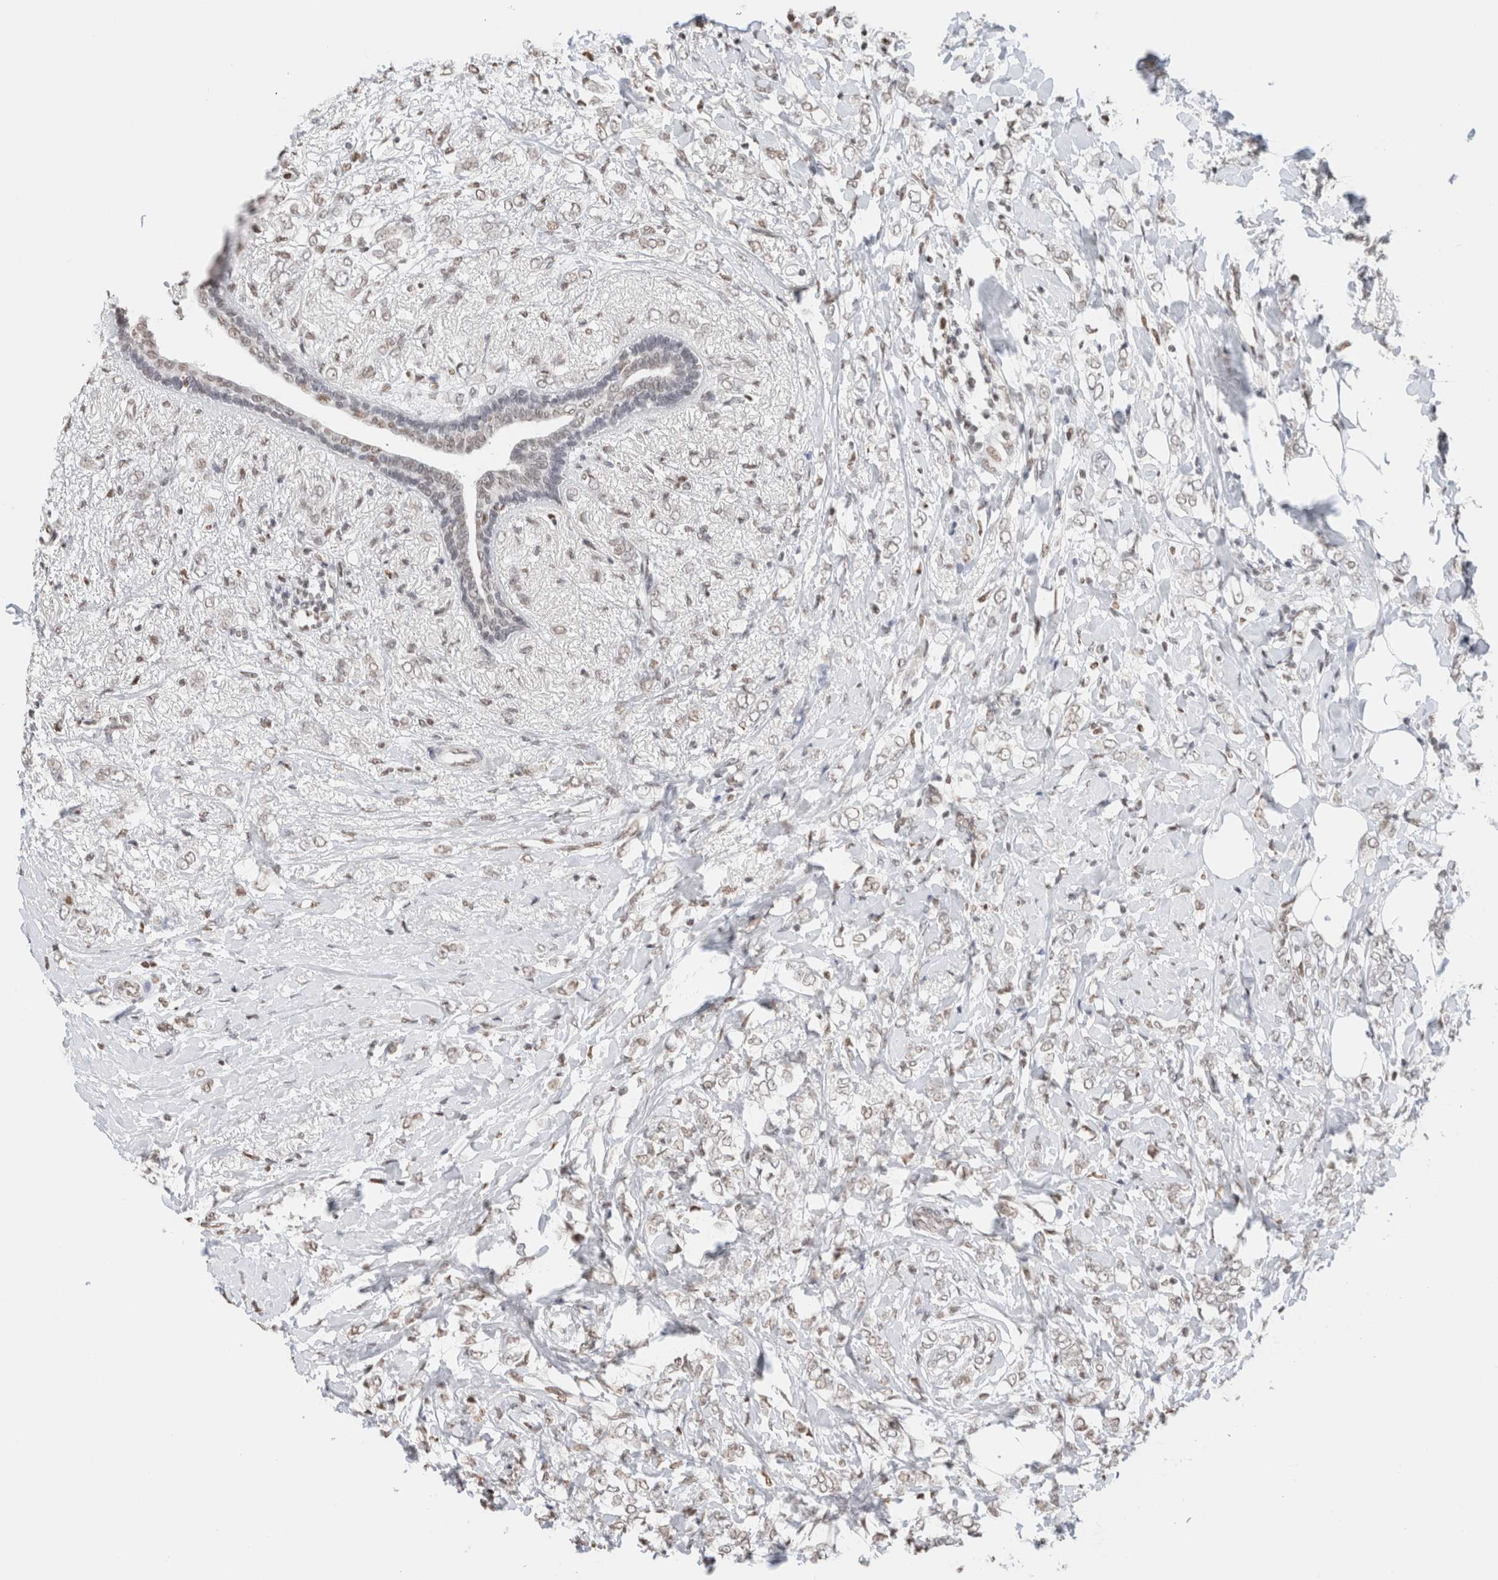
{"staining": {"intensity": "weak", "quantity": "<25%", "location": "nuclear"}, "tissue": "breast cancer", "cell_type": "Tumor cells", "image_type": "cancer", "snomed": [{"axis": "morphology", "description": "Normal tissue, NOS"}, {"axis": "morphology", "description": "Lobular carcinoma"}, {"axis": "topography", "description": "Breast"}], "caption": "Tumor cells show no significant protein expression in breast lobular carcinoma.", "gene": "SUPT3H", "patient": {"sex": "female", "age": 47}}